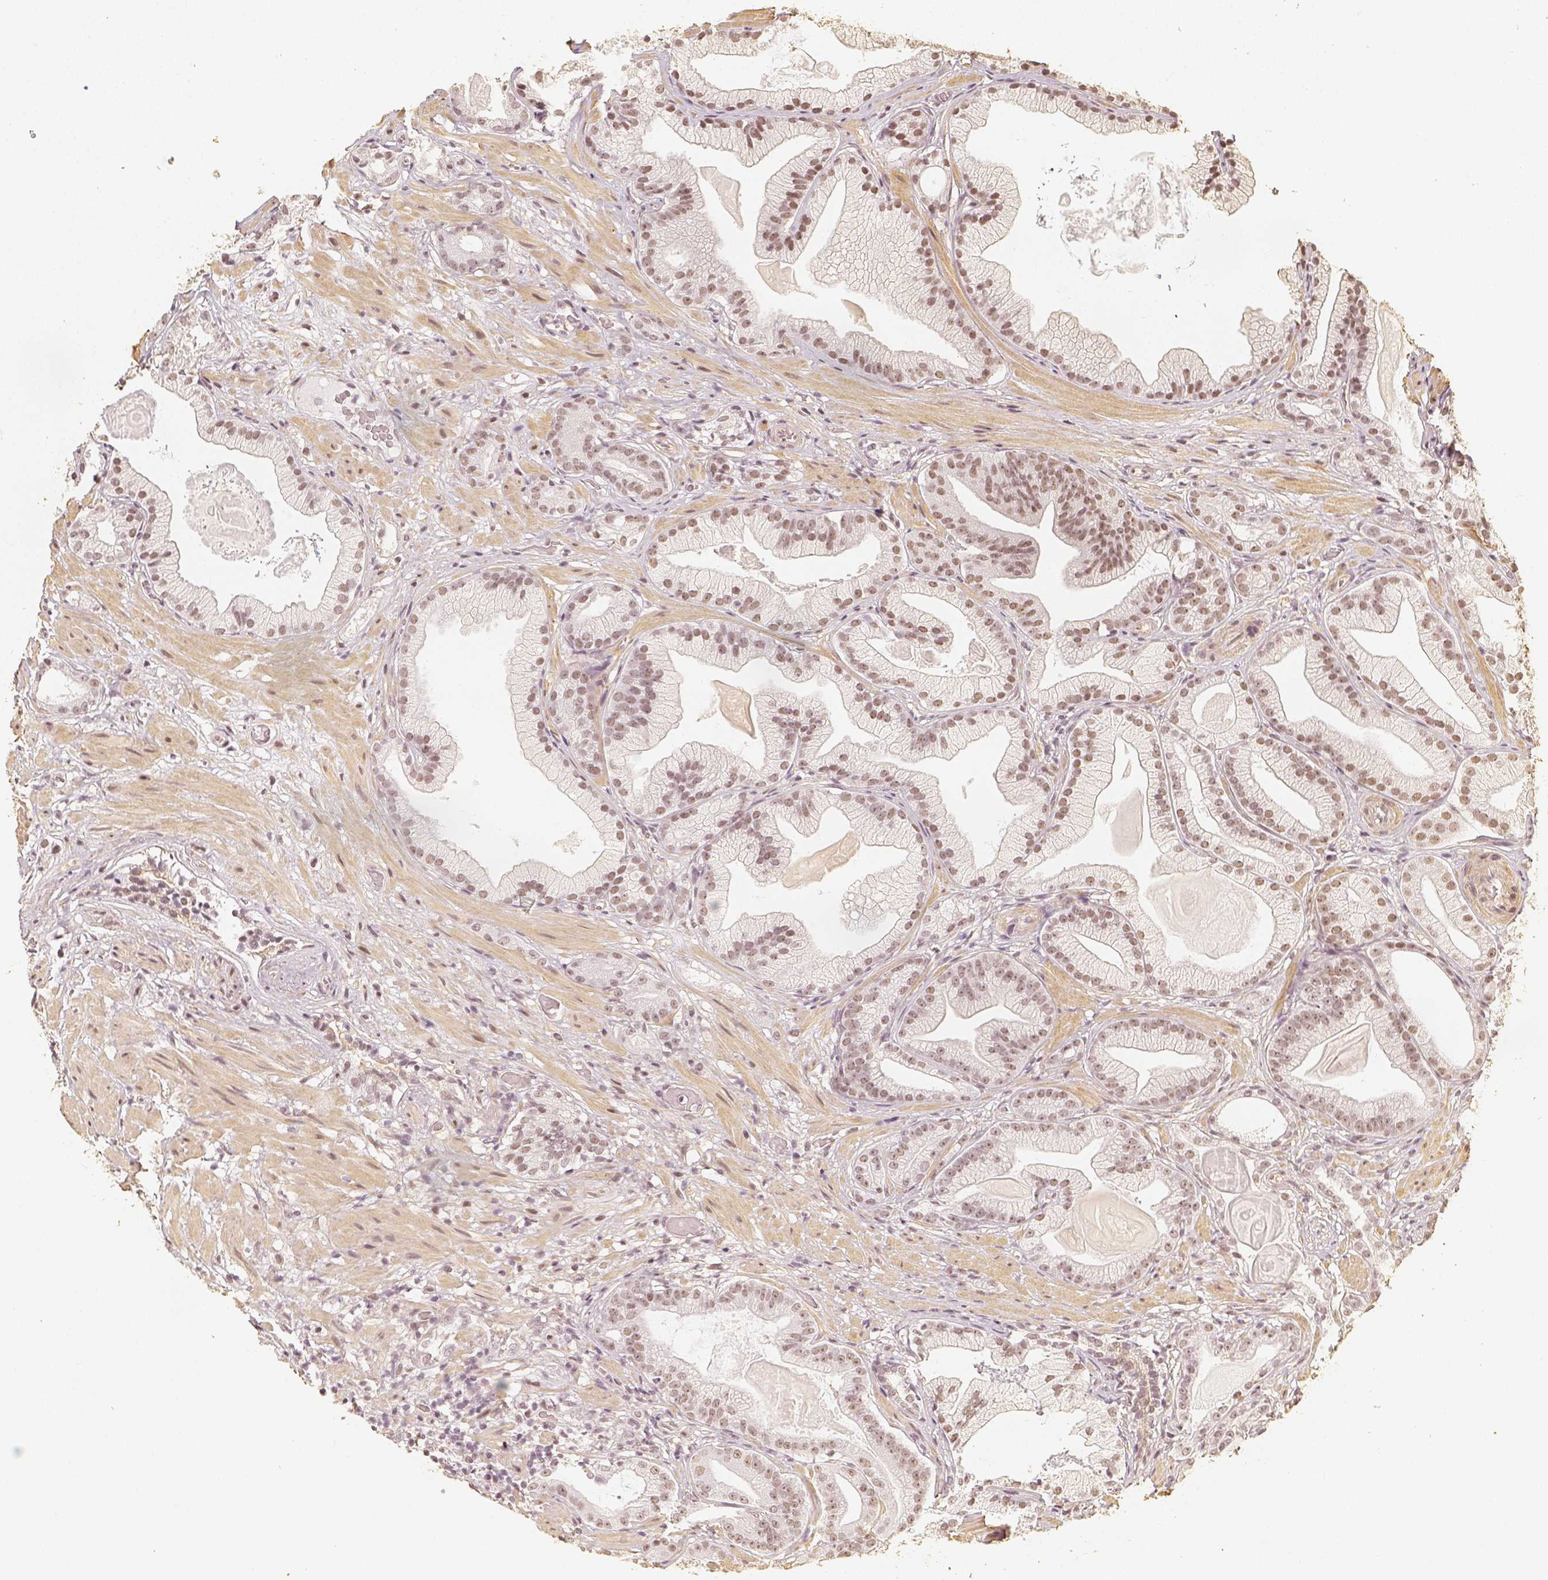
{"staining": {"intensity": "moderate", "quantity": ">75%", "location": "nuclear"}, "tissue": "prostate cancer", "cell_type": "Tumor cells", "image_type": "cancer", "snomed": [{"axis": "morphology", "description": "Adenocarcinoma, Low grade"}, {"axis": "topography", "description": "Prostate"}], "caption": "Immunohistochemistry (IHC) photomicrograph of neoplastic tissue: prostate cancer stained using IHC exhibits medium levels of moderate protein expression localized specifically in the nuclear of tumor cells, appearing as a nuclear brown color.", "gene": "HDAC1", "patient": {"sex": "male", "age": 57}}